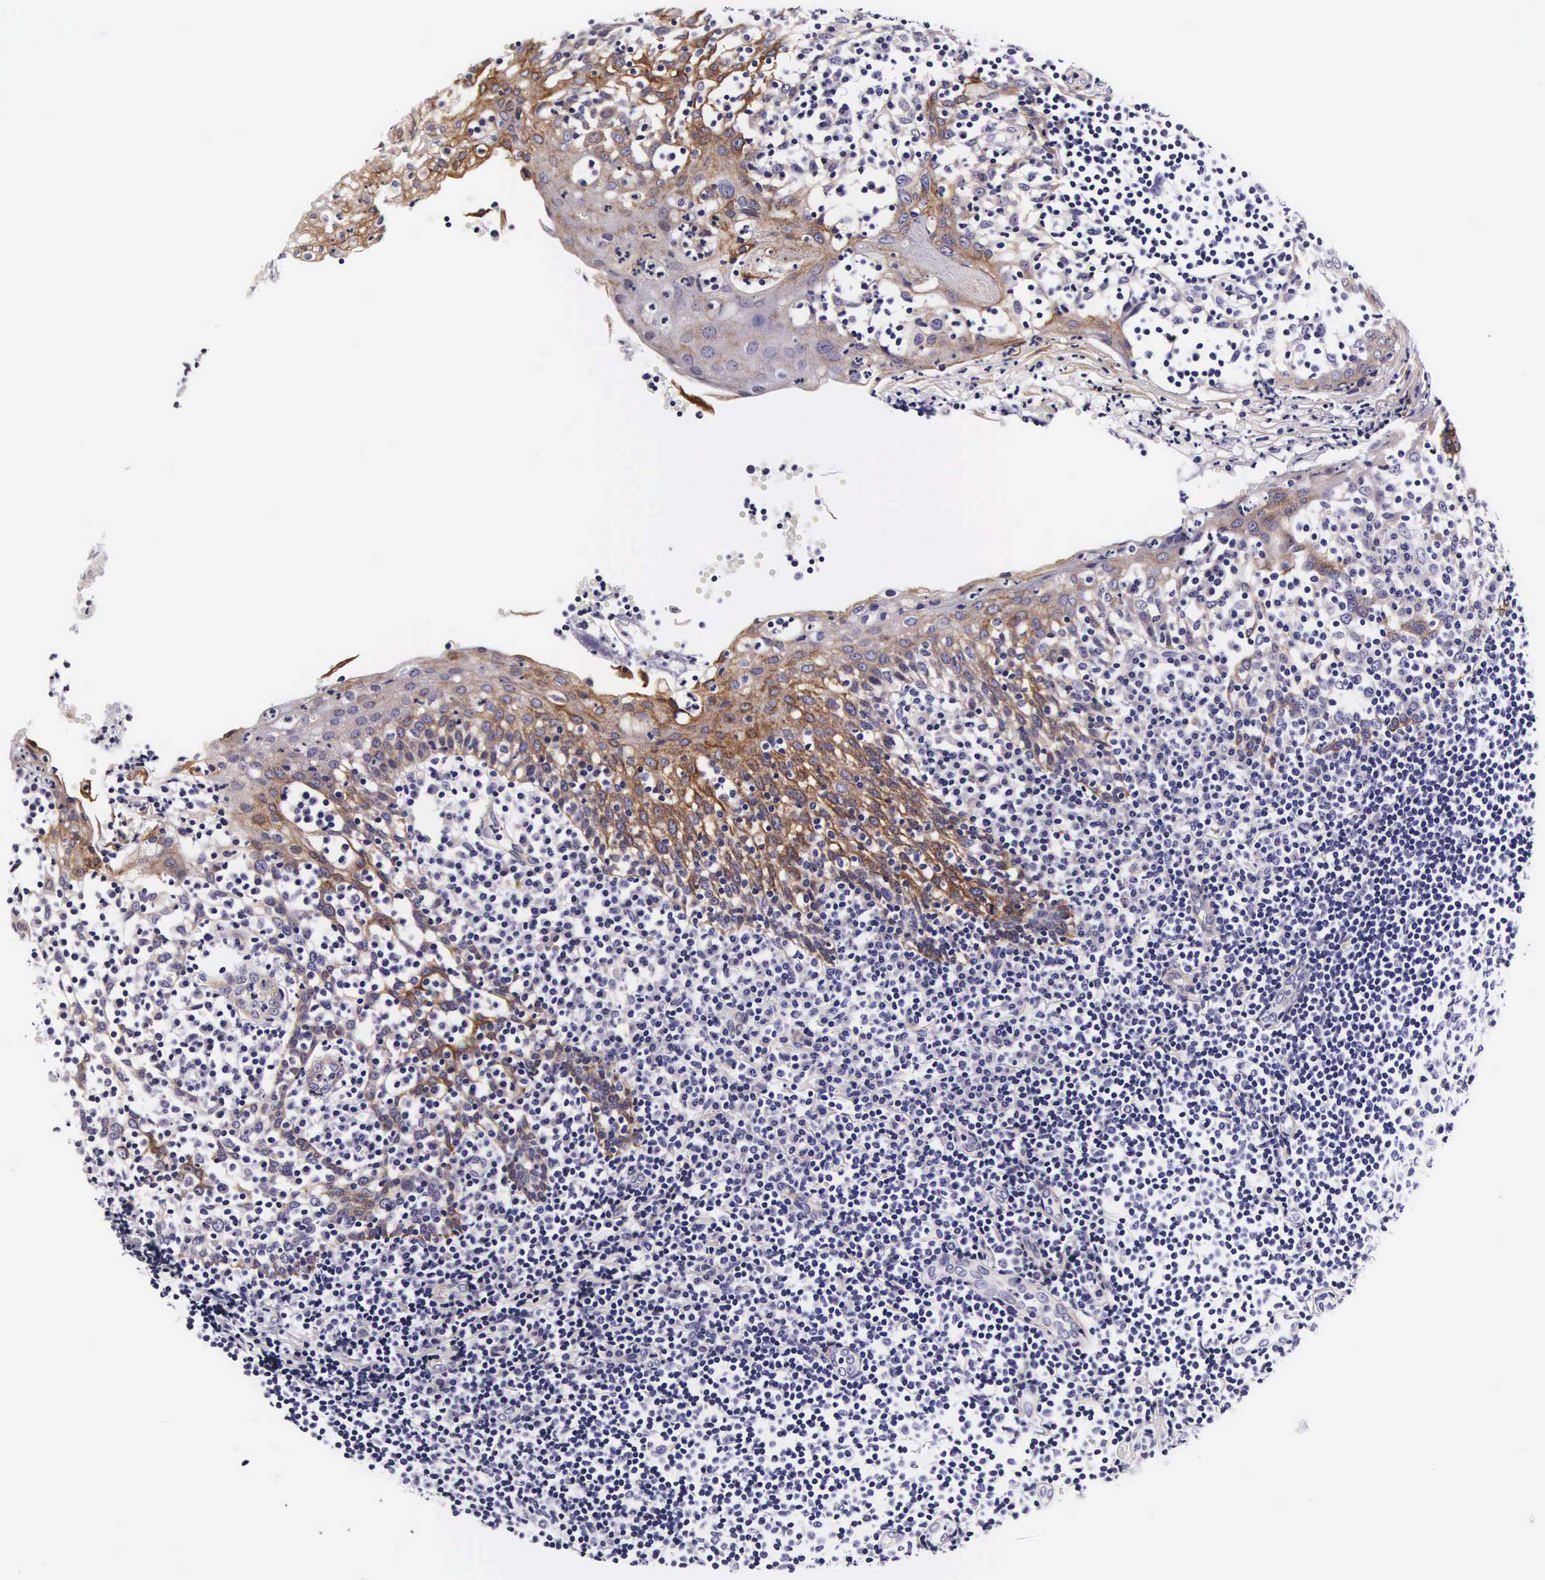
{"staining": {"intensity": "negative", "quantity": "none", "location": "none"}, "tissue": "tonsil", "cell_type": "Germinal center cells", "image_type": "normal", "snomed": [{"axis": "morphology", "description": "Normal tissue, NOS"}, {"axis": "topography", "description": "Tonsil"}], "caption": "IHC of unremarkable human tonsil displays no staining in germinal center cells. Brightfield microscopy of immunohistochemistry (IHC) stained with DAB (3,3'-diaminobenzidine) (brown) and hematoxylin (blue), captured at high magnification.", "gene": "UPRT", "patient": {"sex": "female", "age": 41}}